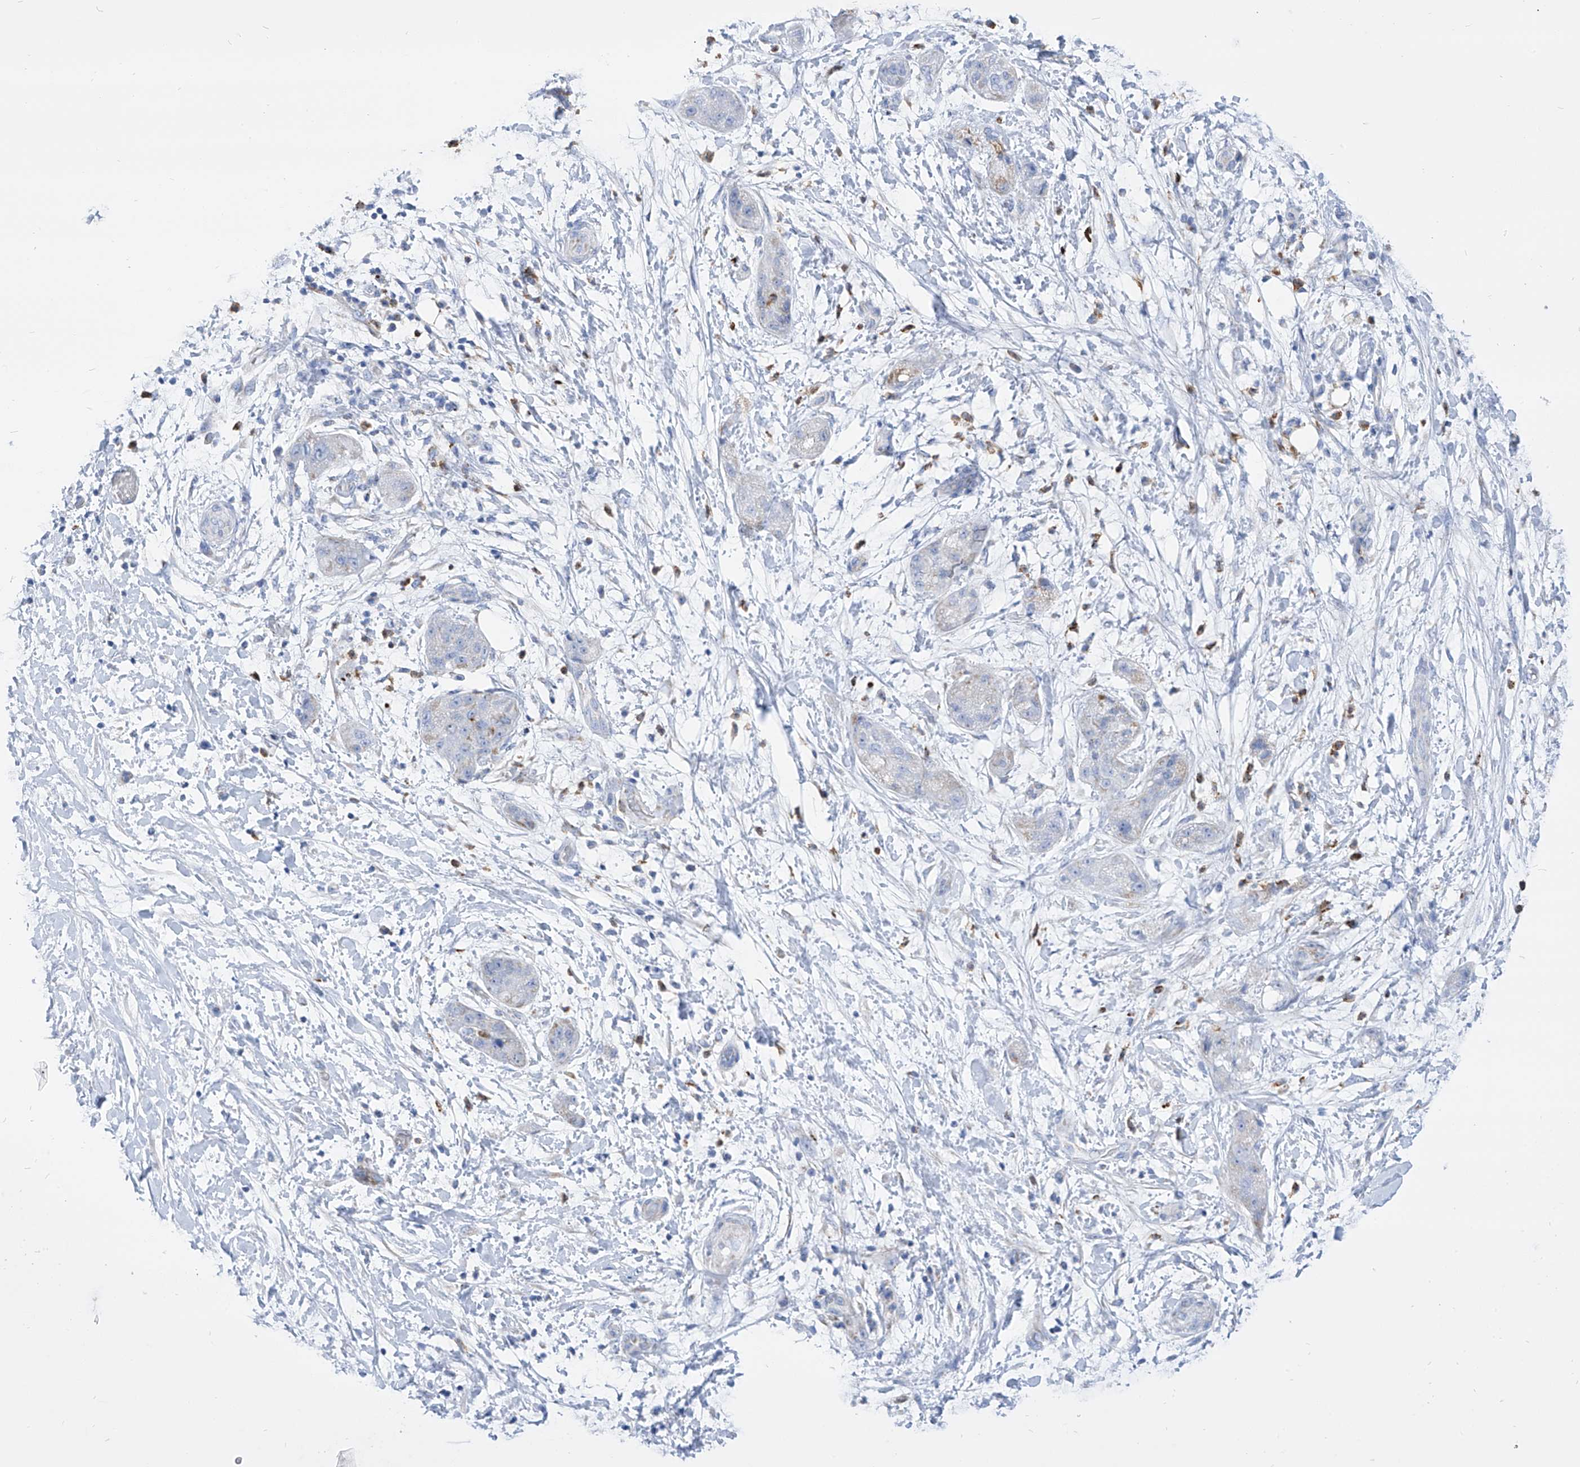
{"staining": {"intensity": "negative", "quantity": "none", "location": "none"}, "tissue": "pancreatic cancer", "cell_type": "Tumor cells", "image_type": "cancer", "snomed": [{"axis": "morphology", "description": "Adenocarcinoma, NOS"}, {"axis": "topography", "description": "Pancreas"}], "caption": "Tumor cells are negative for protein expression in human pancreatic adenocarcinoma.", "gene": "COQ3", "patient": {"sex": "female", "age": 78}}